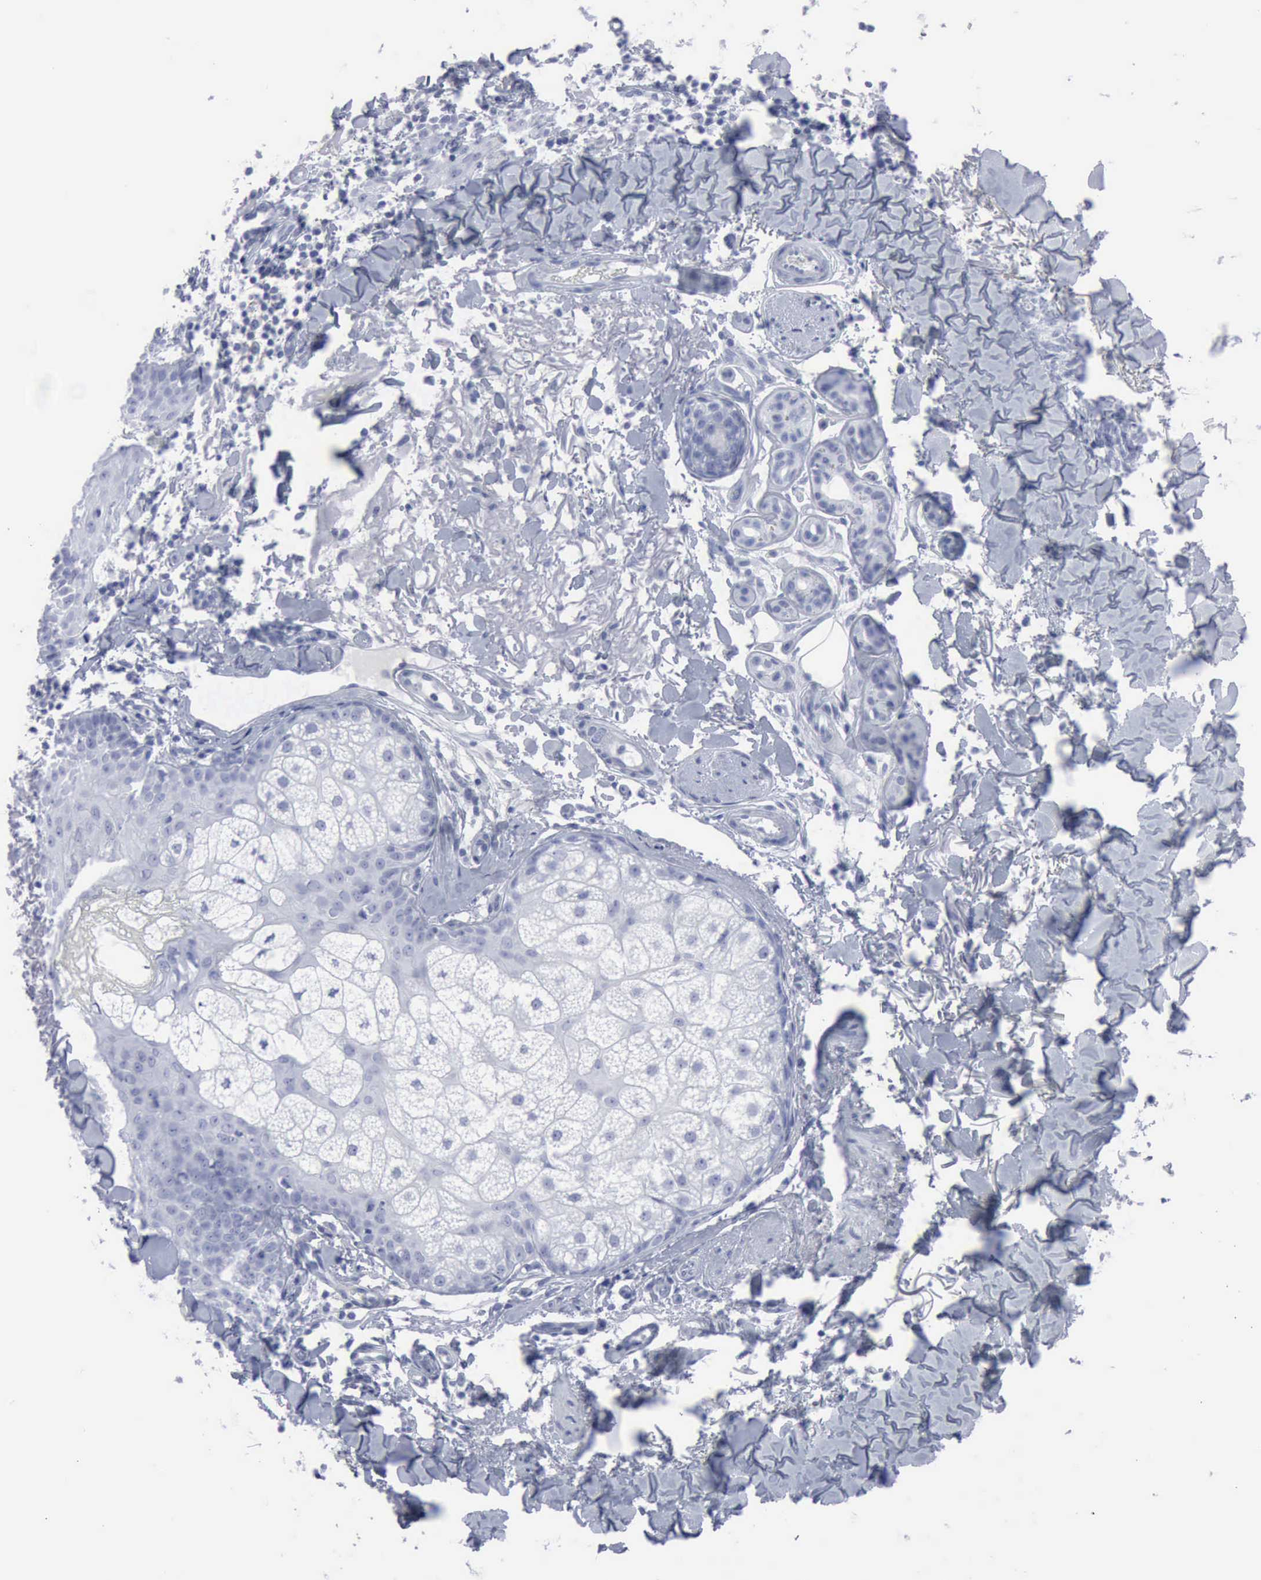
{"staining": {"intensity": "negative", "quantity": "none", "location": "none"}, "tissue": "skin cancer", "cell_type": "Tumor cells", "image_type": "cancer", "snomed": [{"axis": "morphology", "description": "Basal cell carcinoma"}, {"axis": "topography", "description": "Skin"}], "caption": "A histopathology image of basal cell carcinoma (skin) stained for a protein demonstrates no brown staining in tumor cells.", "gene": "VCAM1", "patient": {"sex": "female", "age": 81}}